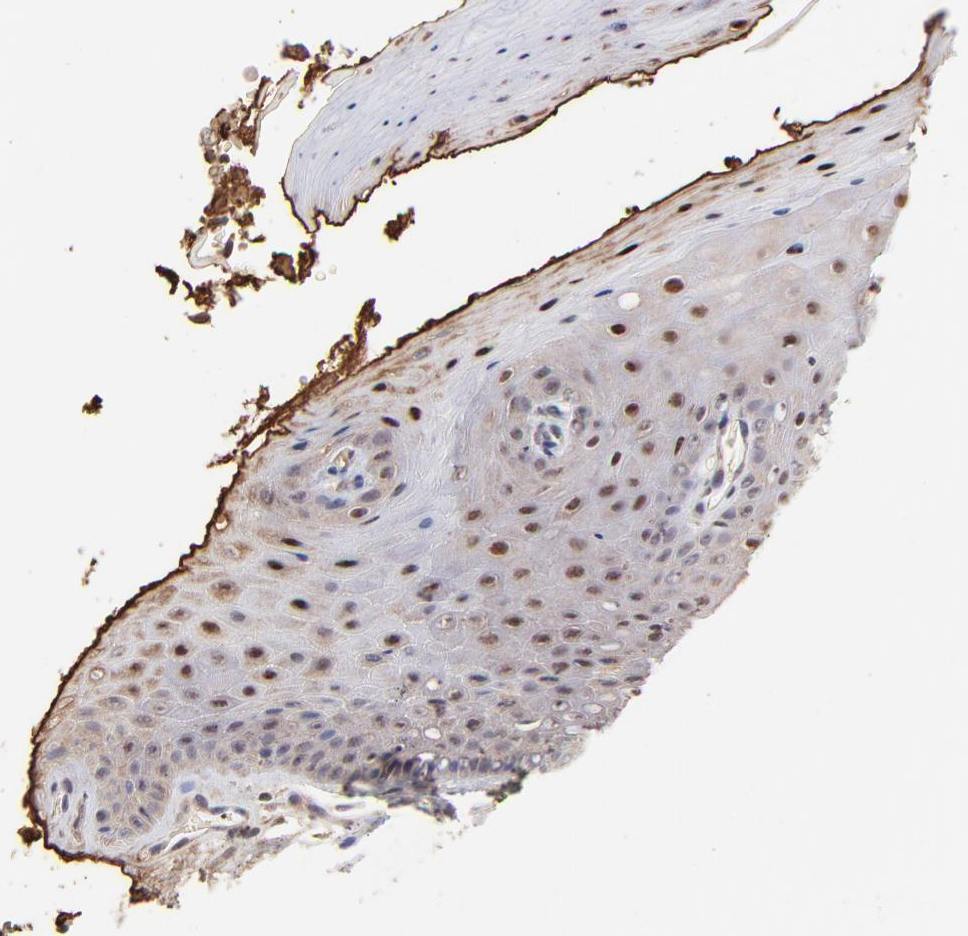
{"staining": {"intensity": "weak", "quantity": "<25%", "location": "cytoplasmic/membranous,nuclear"}, "tissue": "cervix", "cell_type": "Glandular cells", "image_type": "normal", "snomed": [{"axis": "morphology", "description": "Normal tissue, NOS"}, {"axis": "topography", "description": "Cervix"}], "caption": "The histopathology image shows no staining of glandular cells in unremarkable cervix. (IHC, brightfield microscopy, high magnification).", "gene": "PSMD14", "patient": {"sex": "female", "age": 55}}